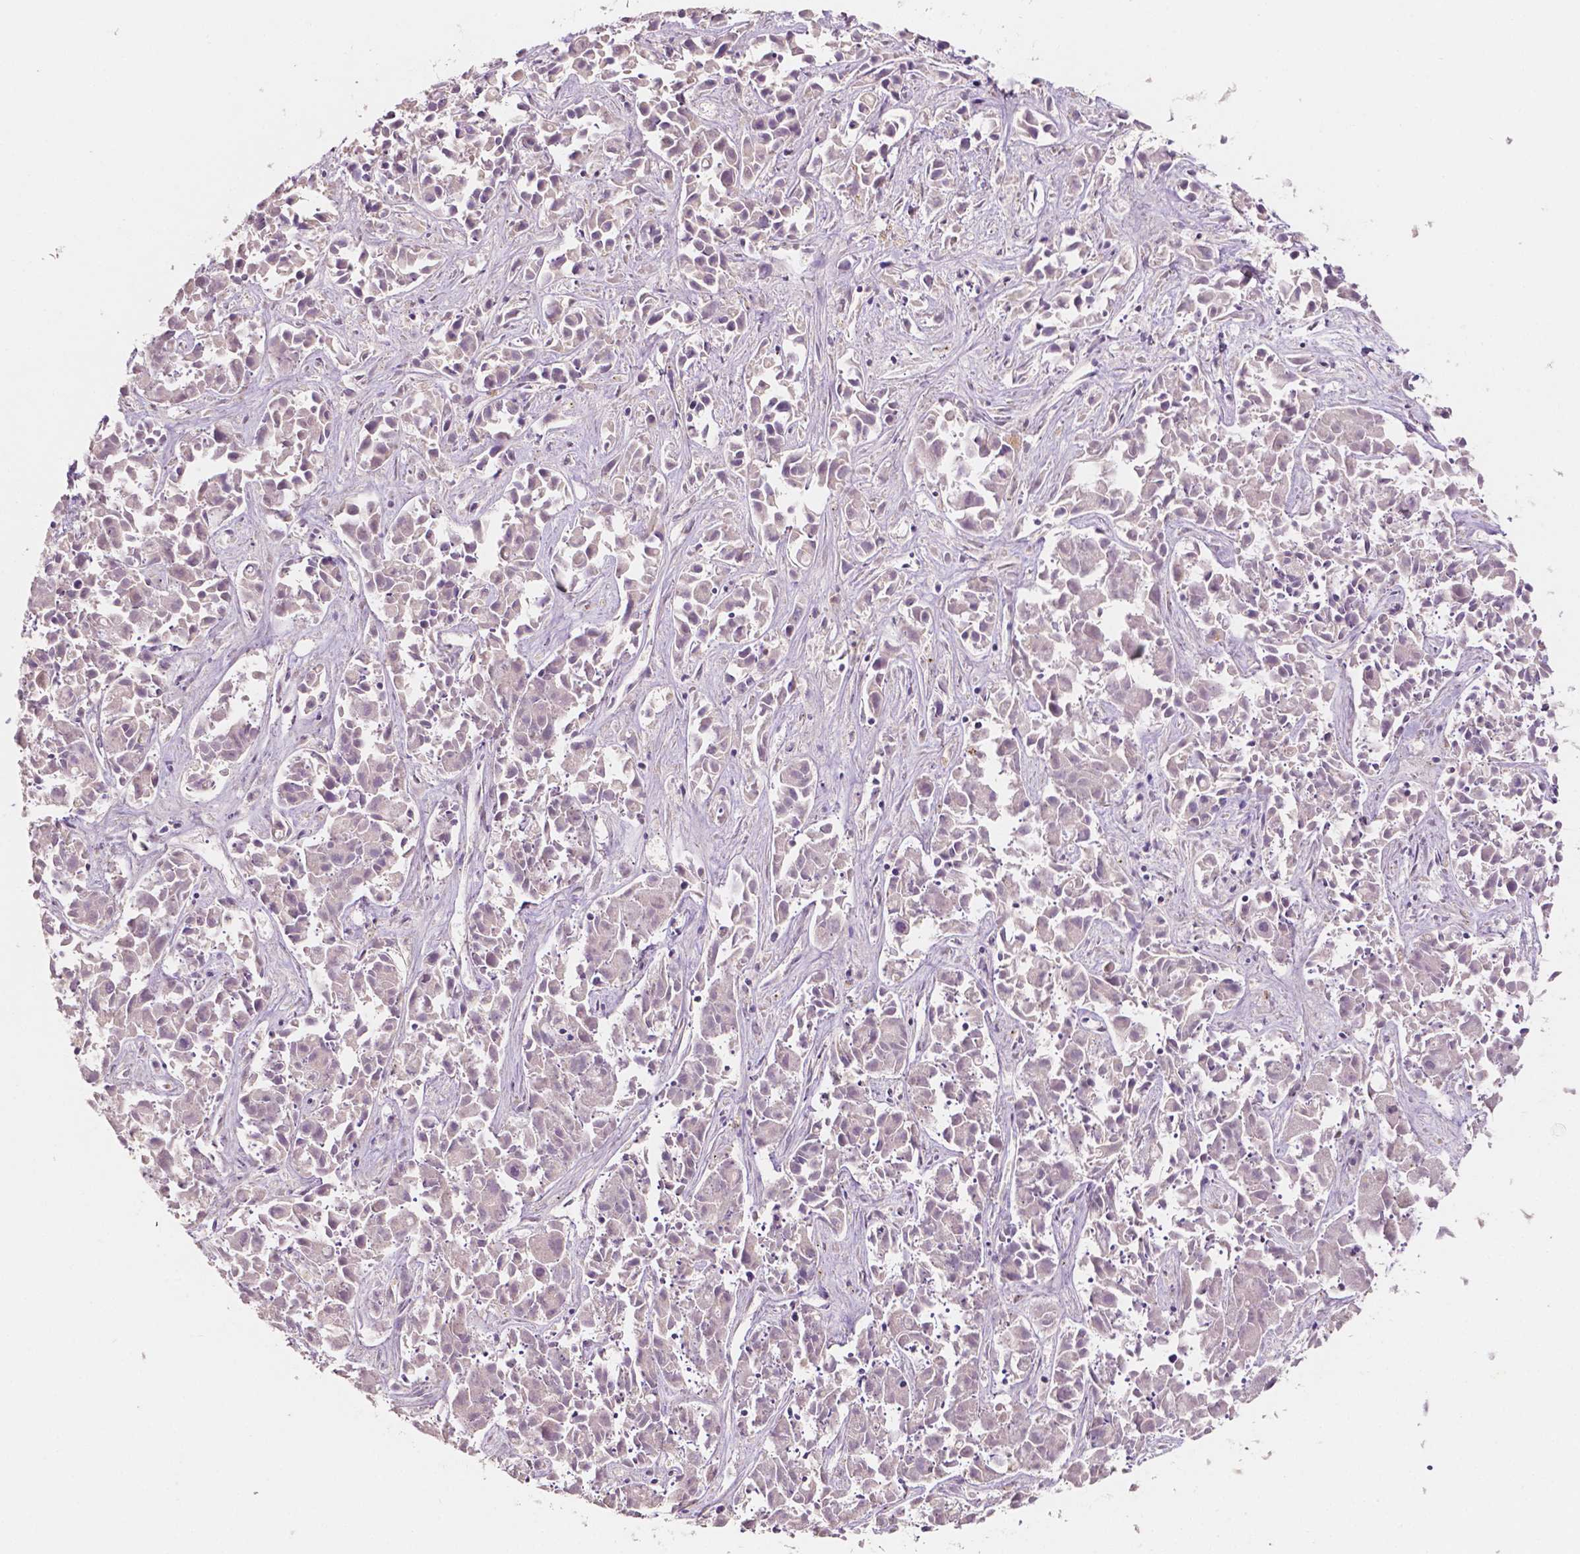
{"staining": {"intensity": "negative", "quantity": "none", "location": "none"}, "tissue": "liver cancer", "cell_type": "Tumor cells", "image_type": "cancer", "snomed": [{"axis": "morphology", "description": "Cholangiocarcinoma"}, {"axis": "topography", "description": "Liver"}], "caption": "The immunohistochemistry (IHC) histopathology image has no significant expression in tumor cells of liver cancer (cholangiocarcinoma) tissue.", "gene": "SIRT2", "patient": {"sex": "female", "age": 81}}